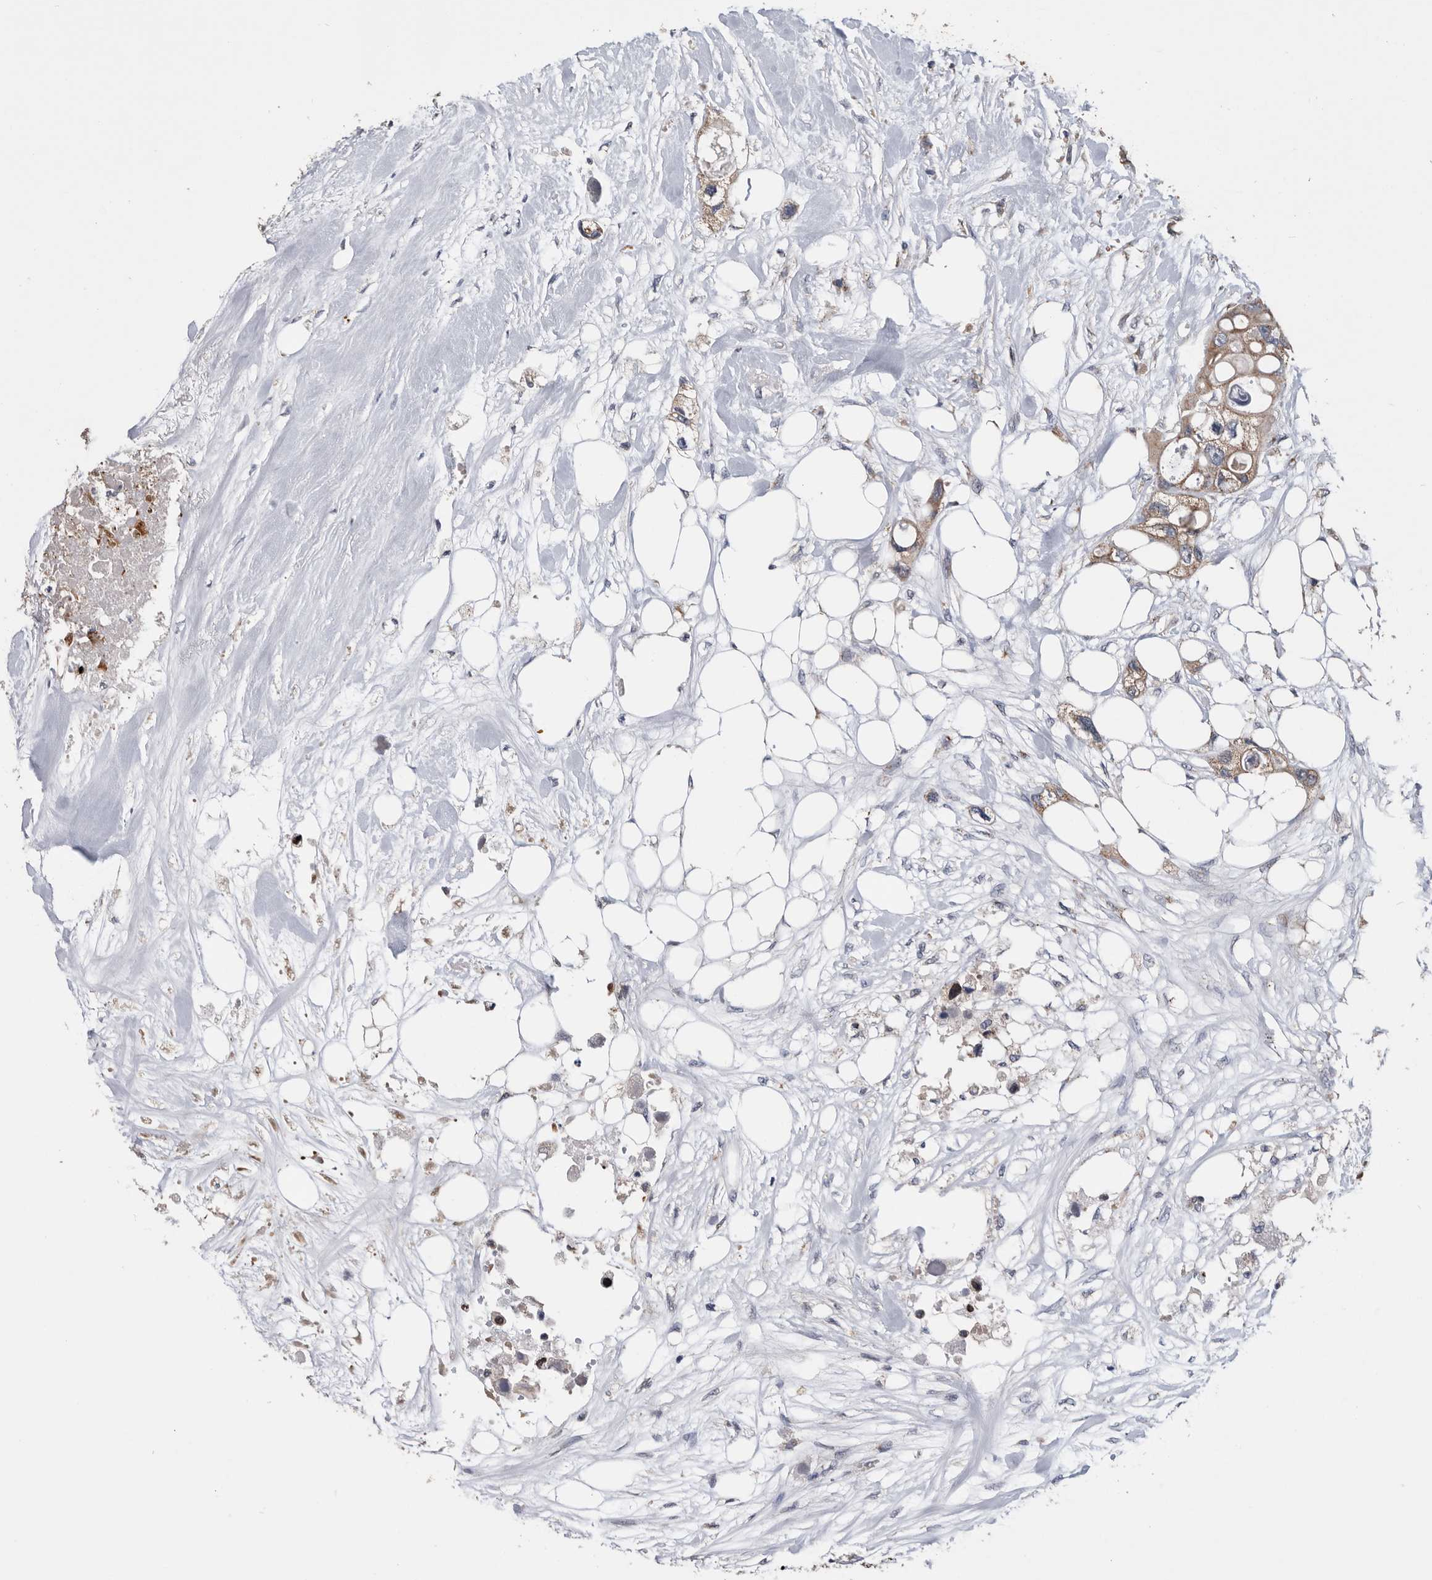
{"staining": {"intensity": "weak", "quantity": ">75%", "location": "cytoplasmic/membranous"}, "tissue": "colorectal cancer", "cell_type": "Tumor cells", "image_type": "cancer", "snomed": [{"axis": "morphology", "description": "Adenocarcinoma, NOS"}, {"axis": "topography", "description": "Colon"}], "caption": "Protein expression analysis of human colorectal cancer reveals weak cytoplasmic/membranous positivity in approximately >75% of tumor cells.", "gene": "NRBP1", "patient": {"sex": "female", "age": 57}}